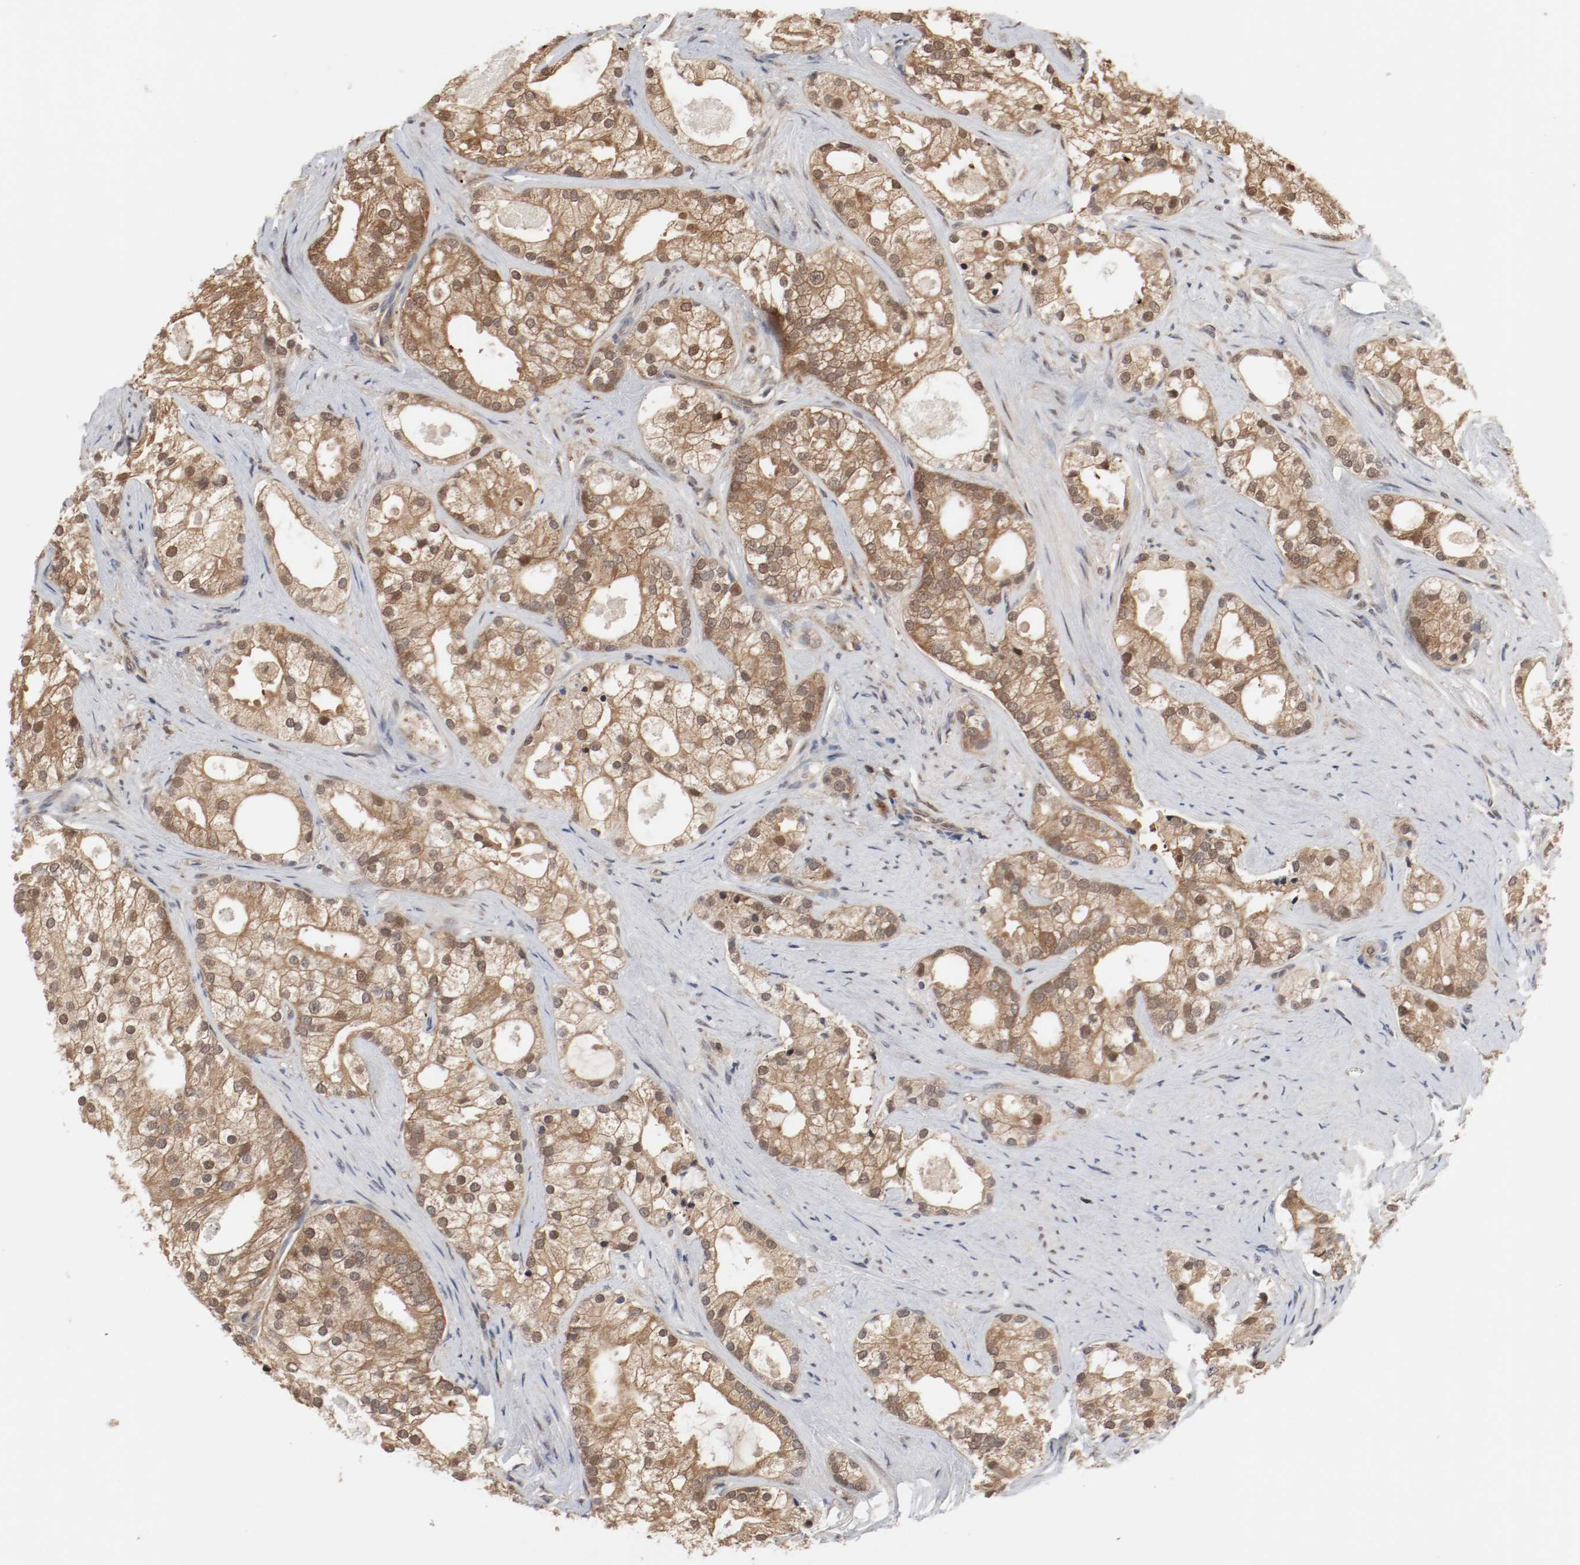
{"staining": {"intensity": "moderate", "quantity": ">75%", "location": "cytoplasmic/membranous"}, "tissue": "prostate cancer", "cell_type": "Tumor cells", "image_type": "cancer", "snomed": [{"axis": "morphology", "description": "Adenocarcinoma, Low grade"}, {"axis": "topography", "description": "Prostate"}], "caption": "Brown immunohistochemical staining in prostate cancer reveals moderate cytoplasmic/membranous expression in about >75% of tumor cells. (IHC, brightfield microscopy, high magnification).", "gene": "AFG3L2", "patient": {"sex": "male", "age": 58}}